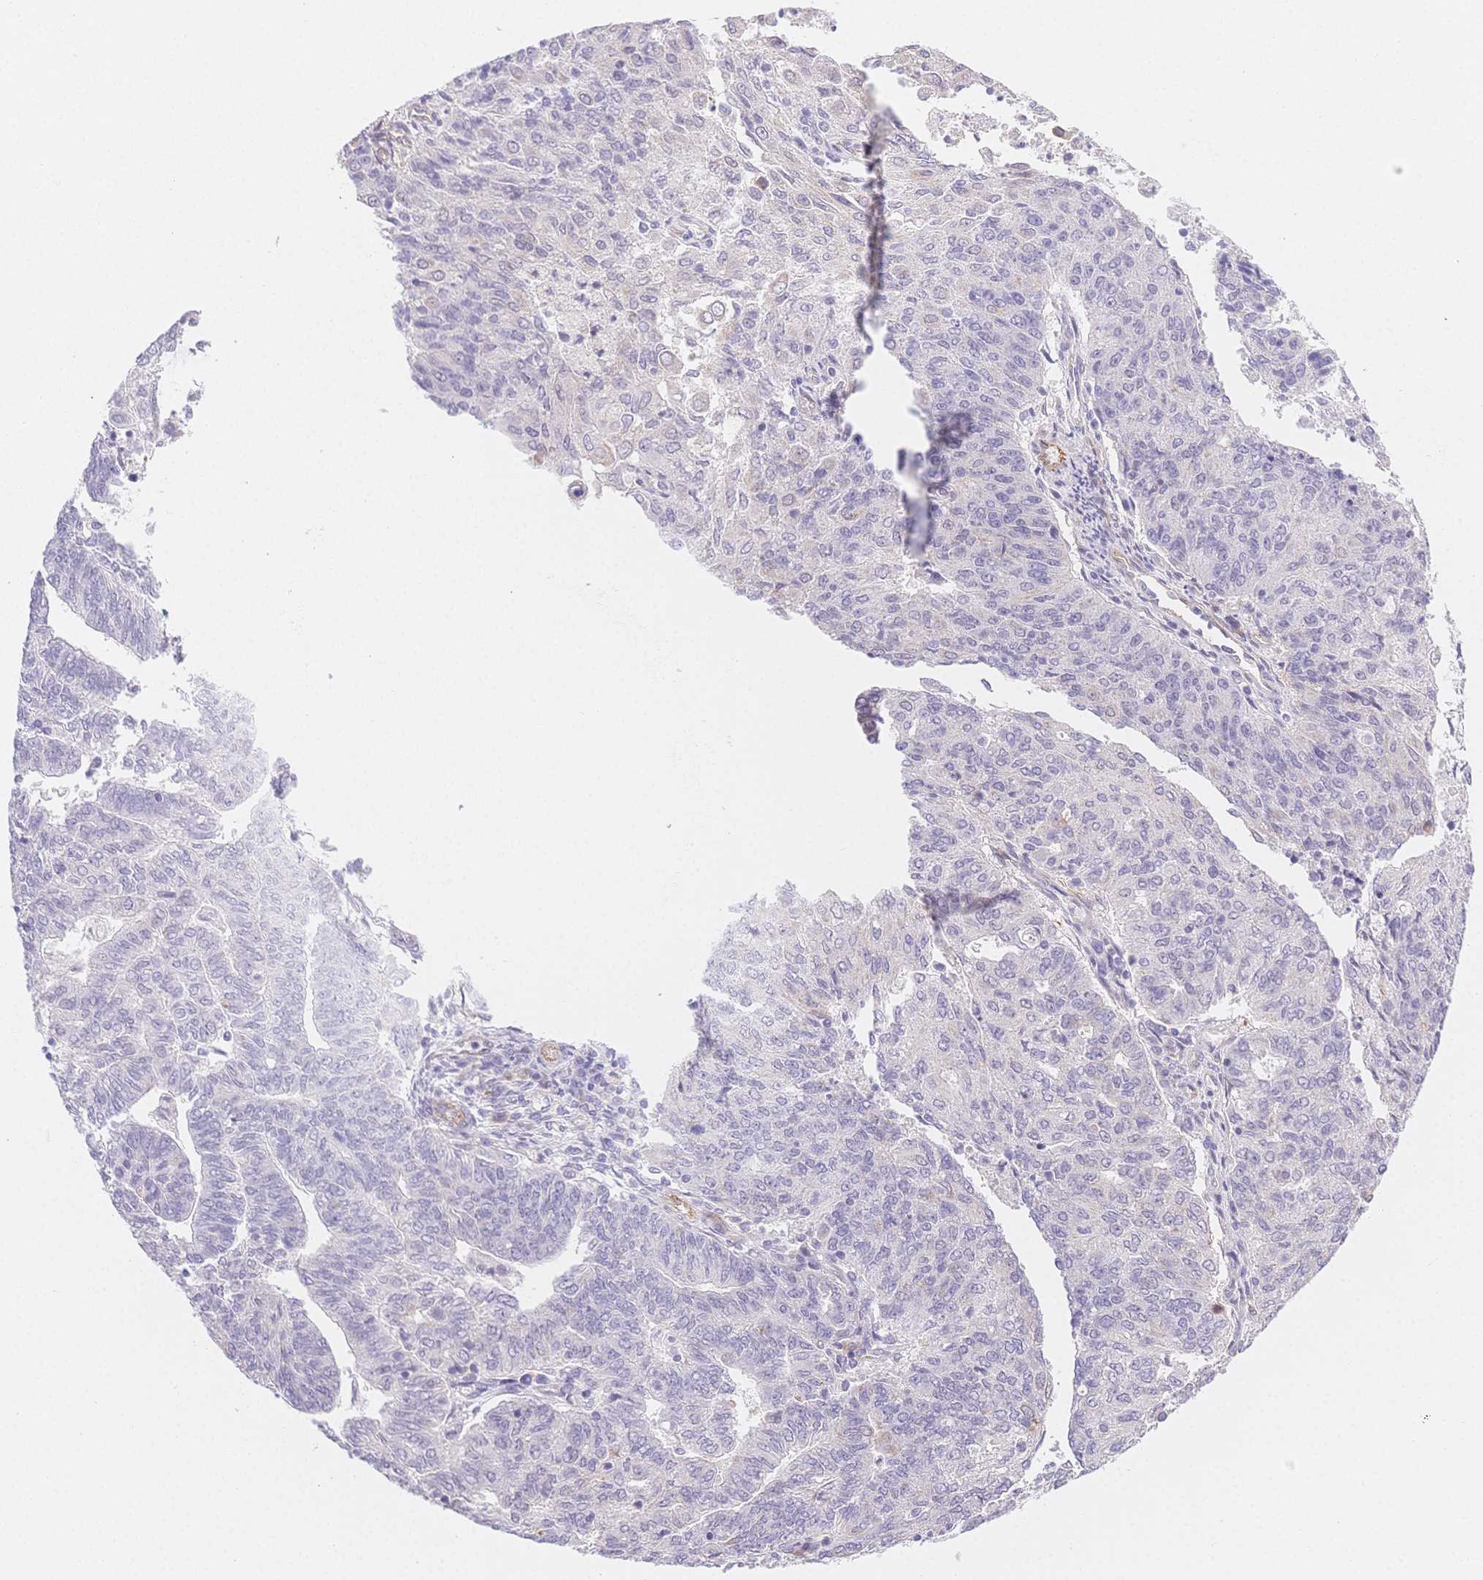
{"staining": {"intensity": "weak", "quantity": "<25%", "location": "cytoplasmic/membranous"}, "tissue": "endometrial cancer", "cell_type": "Tumor cells", "image_type": "cancer", "snomed": [{"axis": "morphology", "description": "Adenocarcinoma, NOS"}, {"axis": "topography", "description": "Endometrium"}], "caption": "There is no significant positivity in tumor cells of endometrial cancer (adenocarcinoma).", "gene": "CSN1S1", "patient": {"sex": "female", "age": 82}}